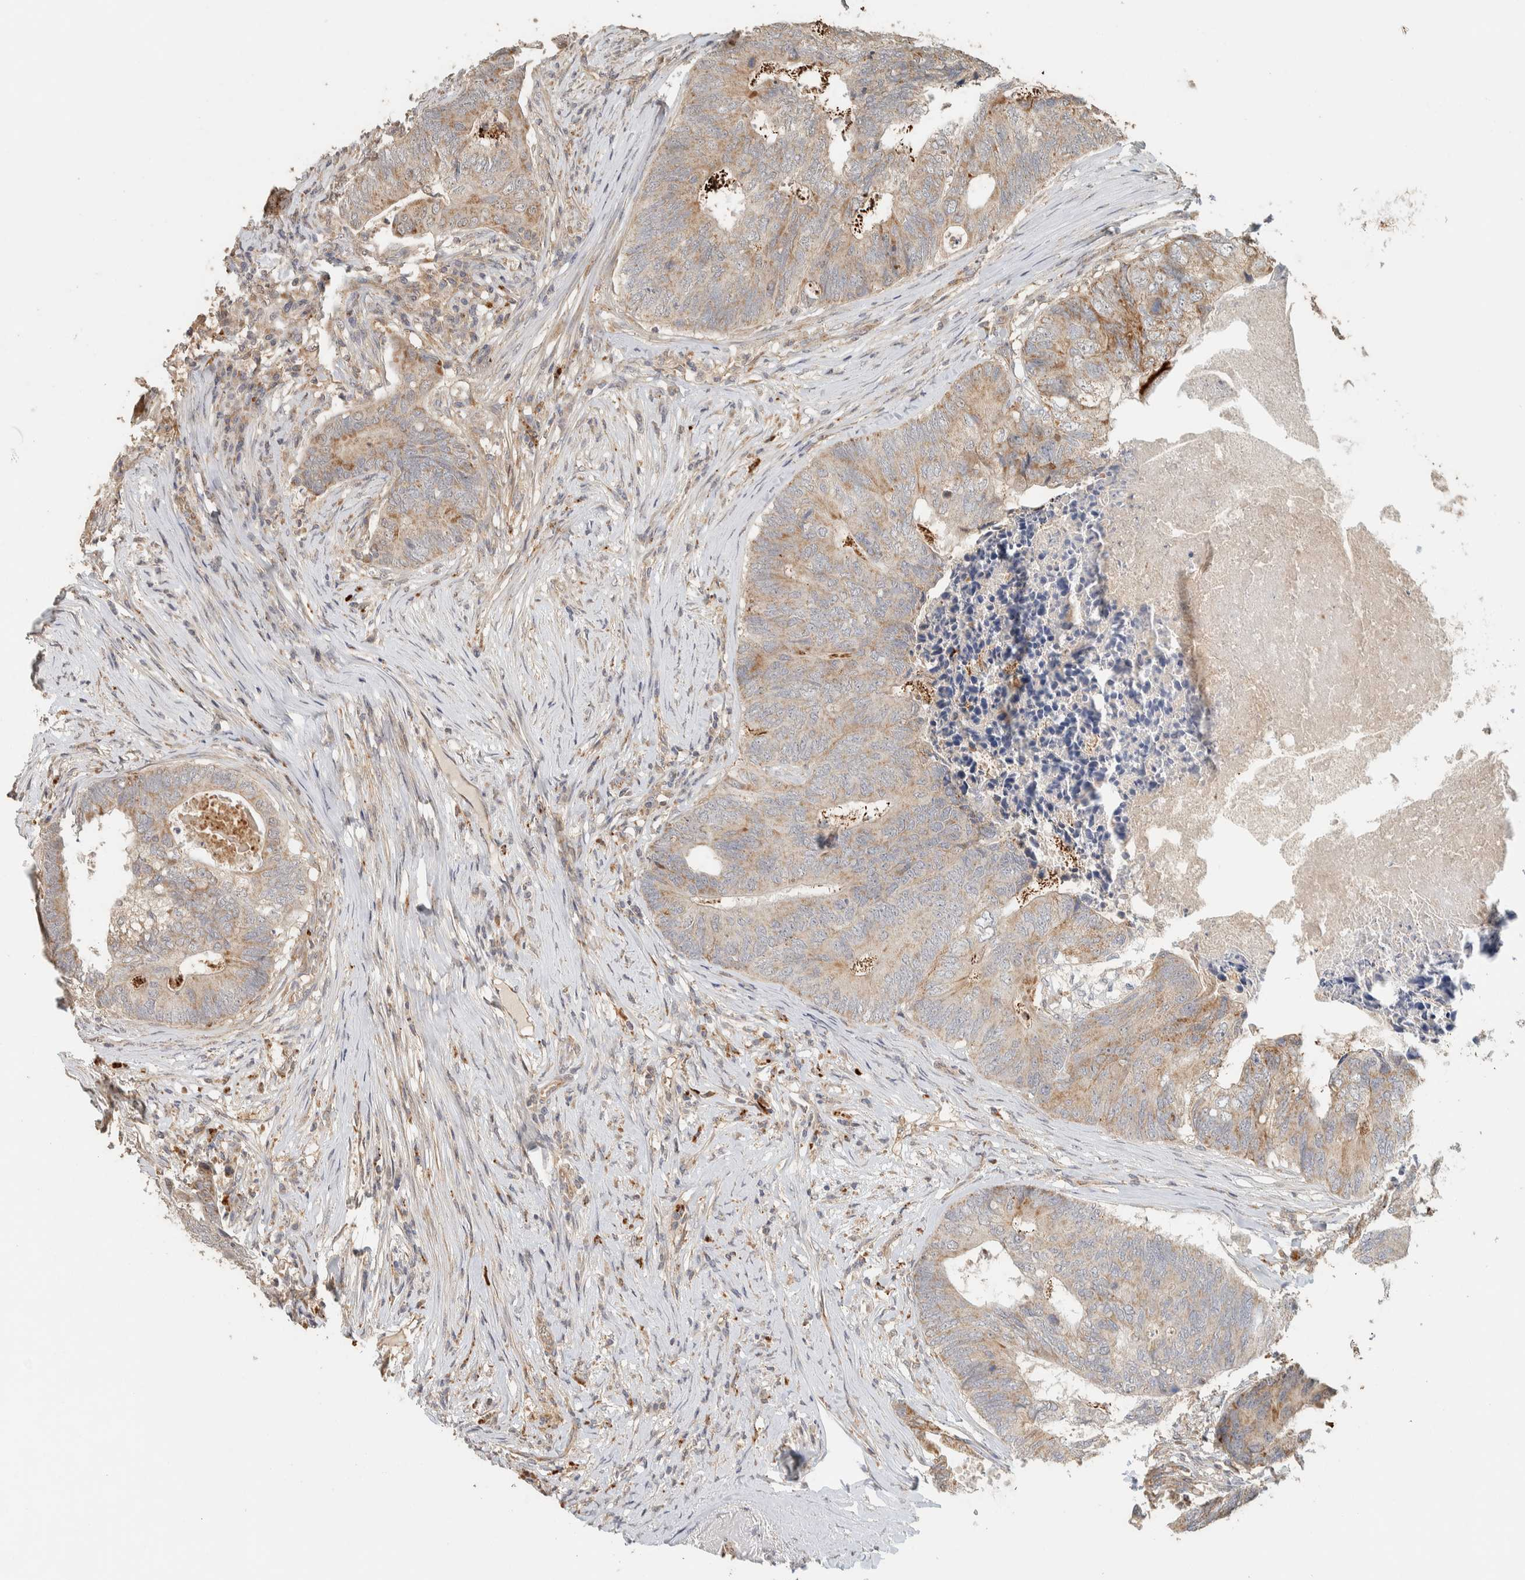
{"staining": {"intensity": "moderate", "quantity": "25%-75%", "location": "cytoplasmic/membranous"}, "tissue": "colorectal cancer", "cell_type": "Tumor cells", "image_type": "cancer", "snomed": [{"axis": "morphology", "description": "Adenocarcinoma, NOS"}, {"axis": "topography", "description": "Colon"}], "caption": "Immunohistochemistry (DAB) staining of colorectal adenocarcinoma demonstrates moderate cytoplasmic/membranous protein positivity in approximately 25%-75% of tumor cells.", "gene": "PDE7B", "patient": {"sex": "female", "age": 67}}